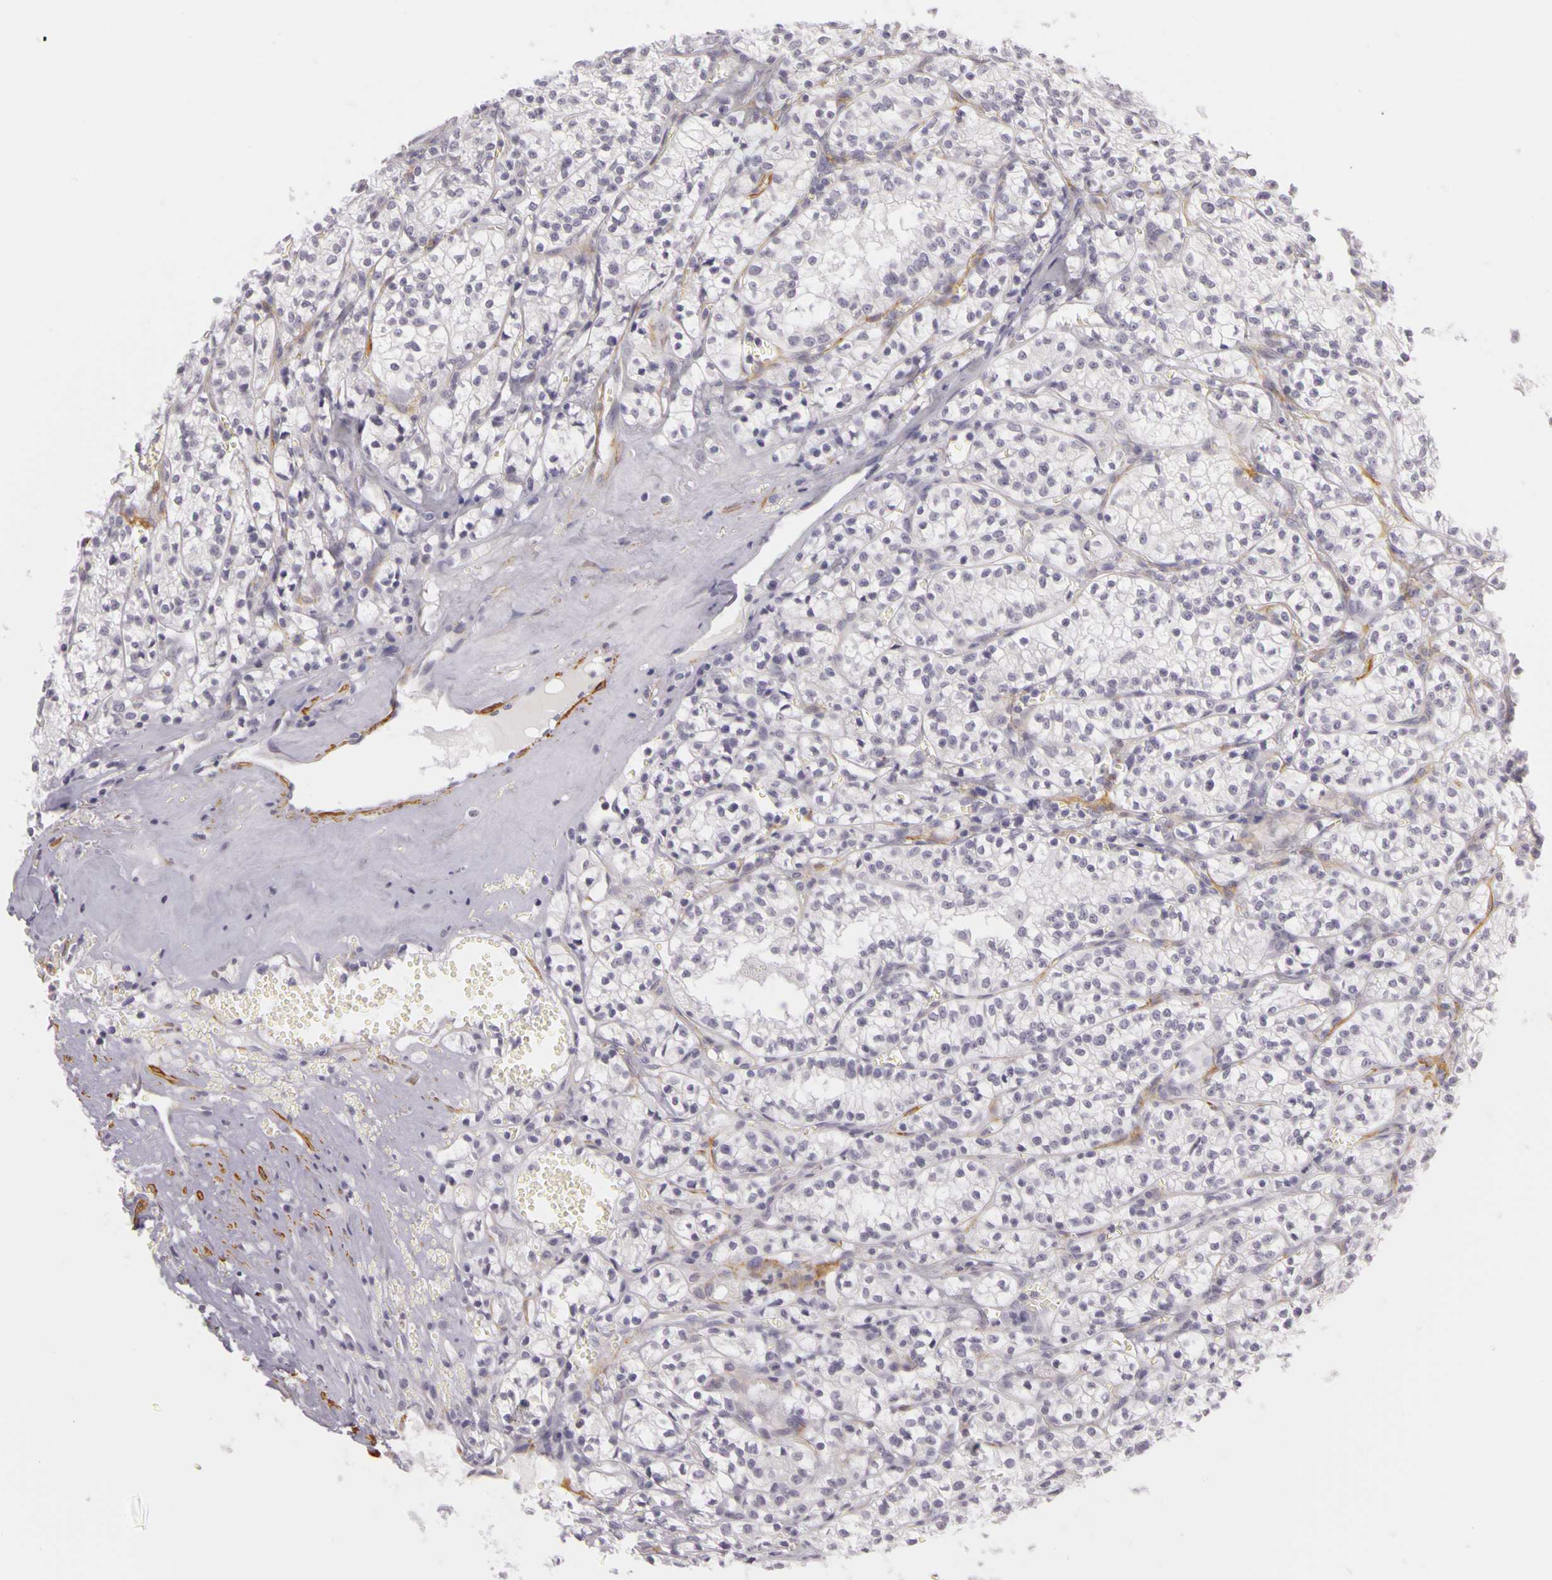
{"staining": {"intensity": "negative", "quantity": "none", "location": "none"}, "tissue": "renal cancer", "cell_type": "Tumor cells", "image_type": "cancer", "snomed": [{"axis": "morphology", "description": "Adenocarcinoma, NOS"}, {"axis": "topography", "description": "Kidney"}], "caption": "High power microscopy image of an immunohistochemistry image of renal cancer (adenocarcinoma), revealing no significant expression in tumor cells.", "gene": "CNTN2", "patient": {"sex": "male", "age": 61}}